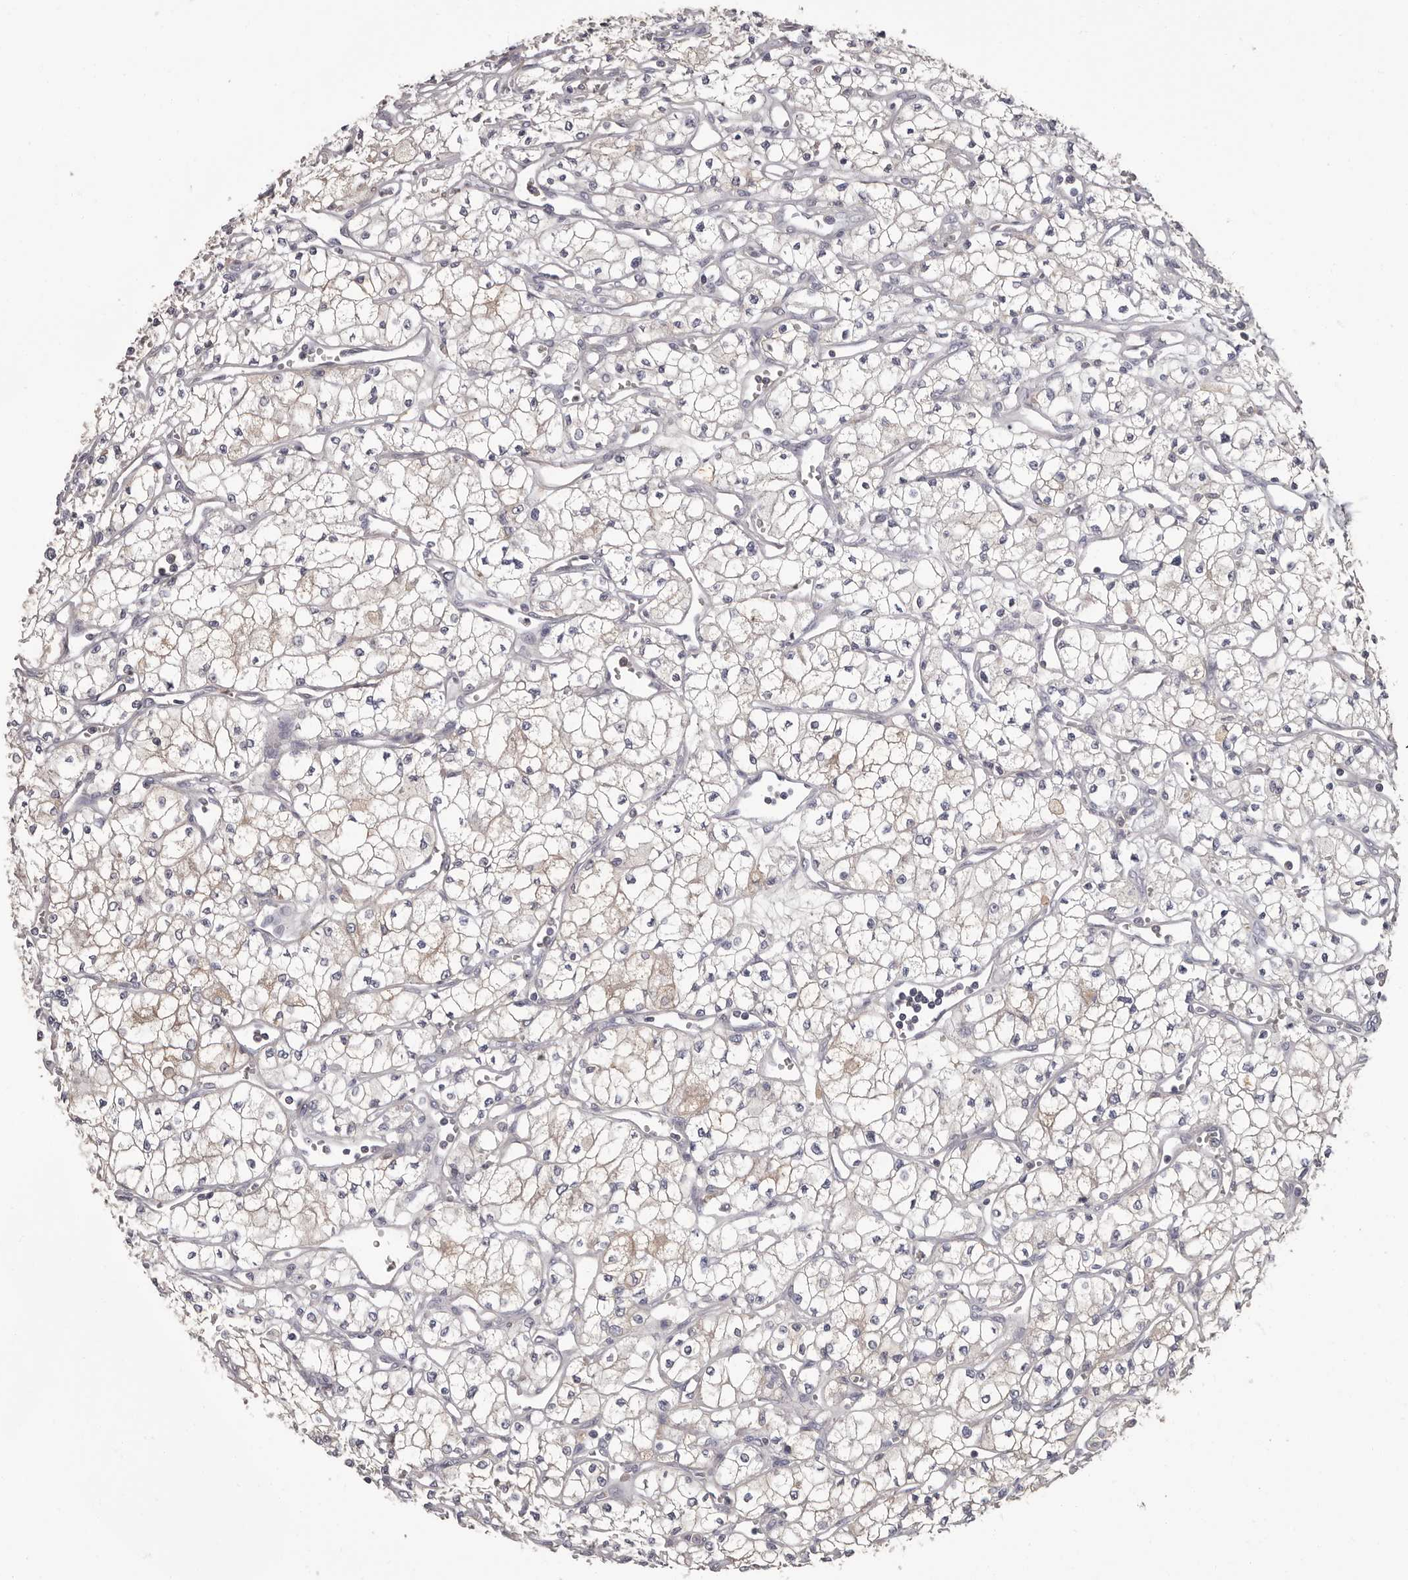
{"staining": {"intensity": "negative", "quantity": "none", "location": "none"}, "tissue": "renal cancer", "cell_type": "Tumor cells", "image_type": "cancer", "snomed": [{"axis": "morphology", "description": "Adenocarcinoma, NOS"}, {"axis": "topography", "description": "Kidney"}], "caption": "This is a micrograph of immunohistochemistry (IHC) staining of renal cancer (adenocarcinoma), which shows no staining in tumor cells.", "gene": "APEH", "patient": {"sex": "male", "age": 59}}